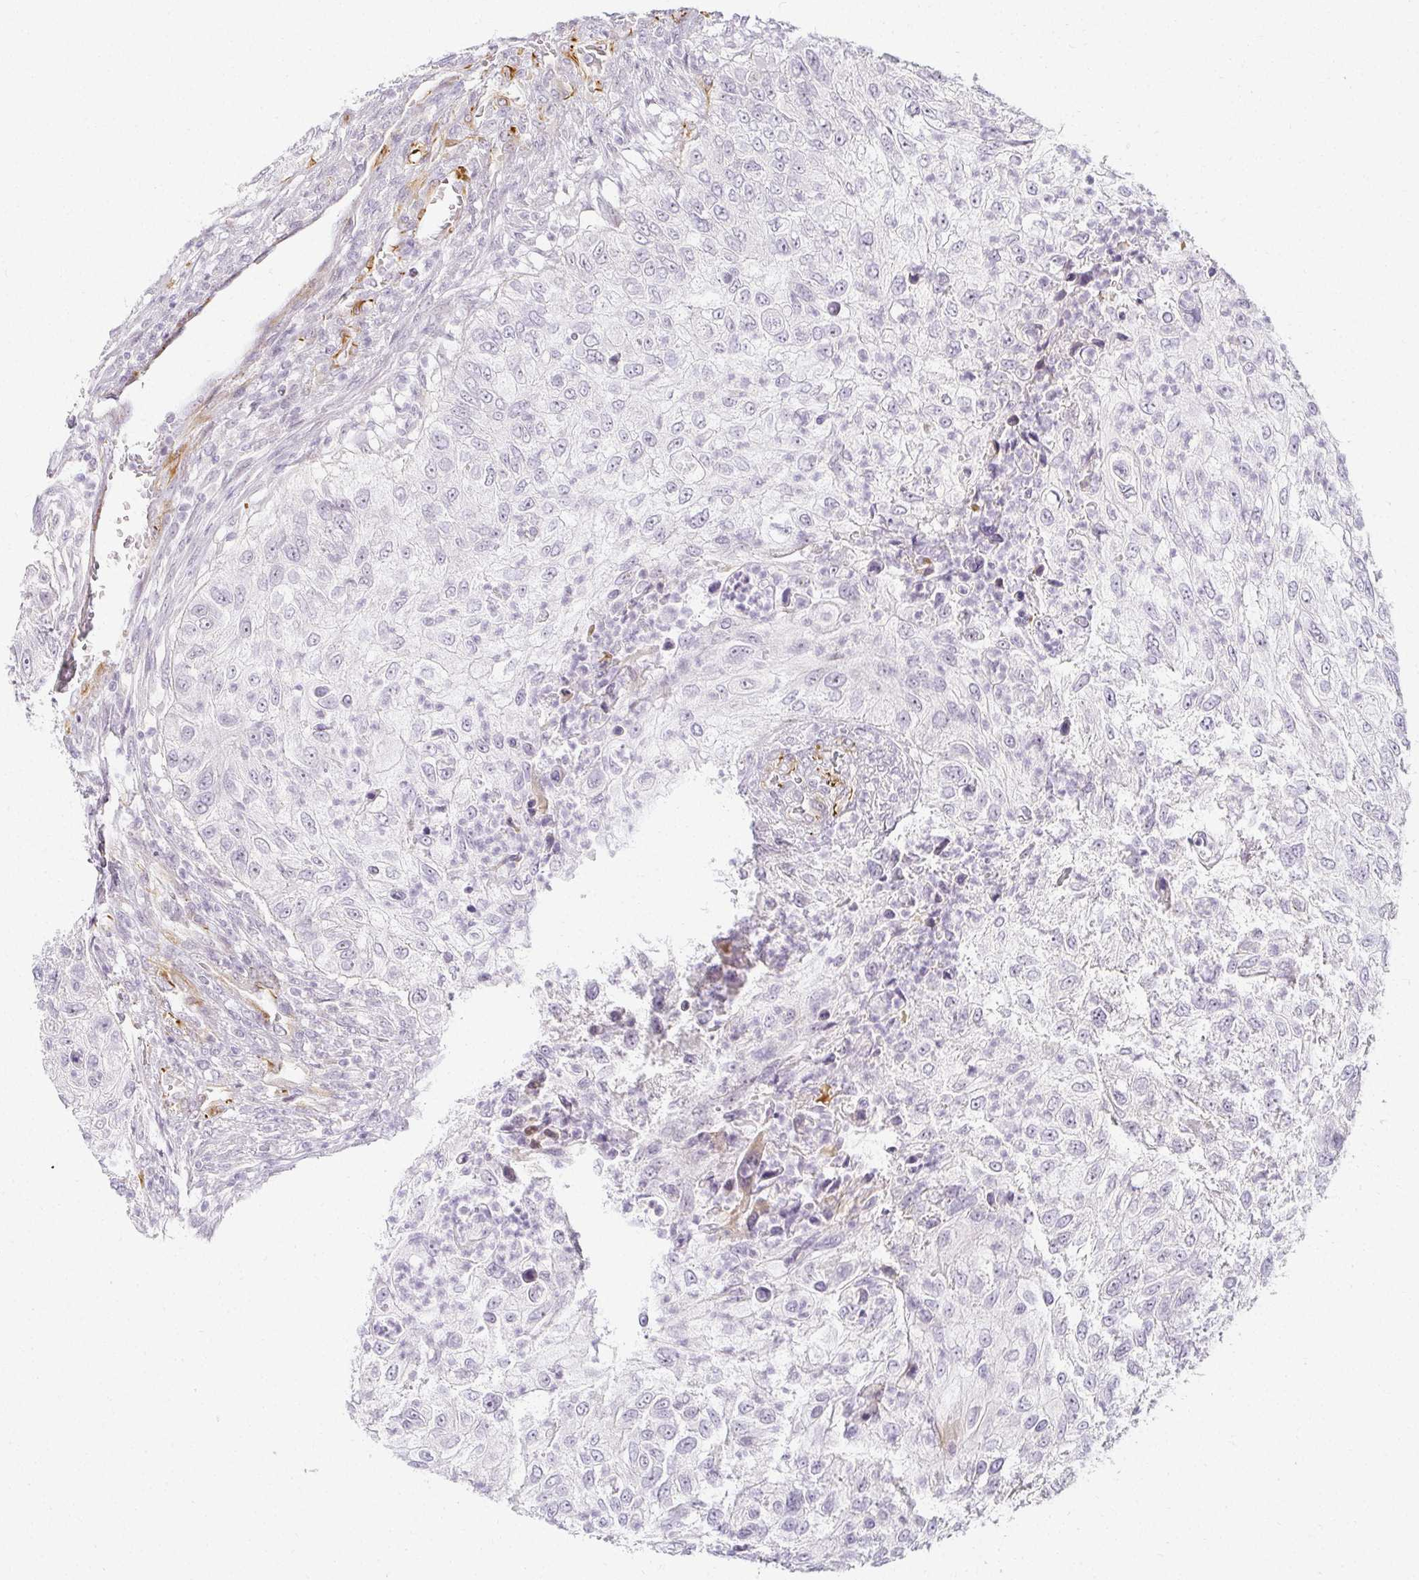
{"staining": {"intensity": "negative", "quantity": "none", "location": "none"}, "tissue": "urothelial cancer", "cell_type": "Tumor cells", "image_type": "cancer", "snomed": [{"axis": "morphology", "description": "Urothelial carcinoma, High grade"}, {"axis": "topography", "description": "Urinary bladder"}], "caption": "Histopathology image shows no protein staining in tumor cells of high-grade urothelial carcinoma tissue.", "gene": "ACAN", "patient": {"sex": "female", "age": 60}}